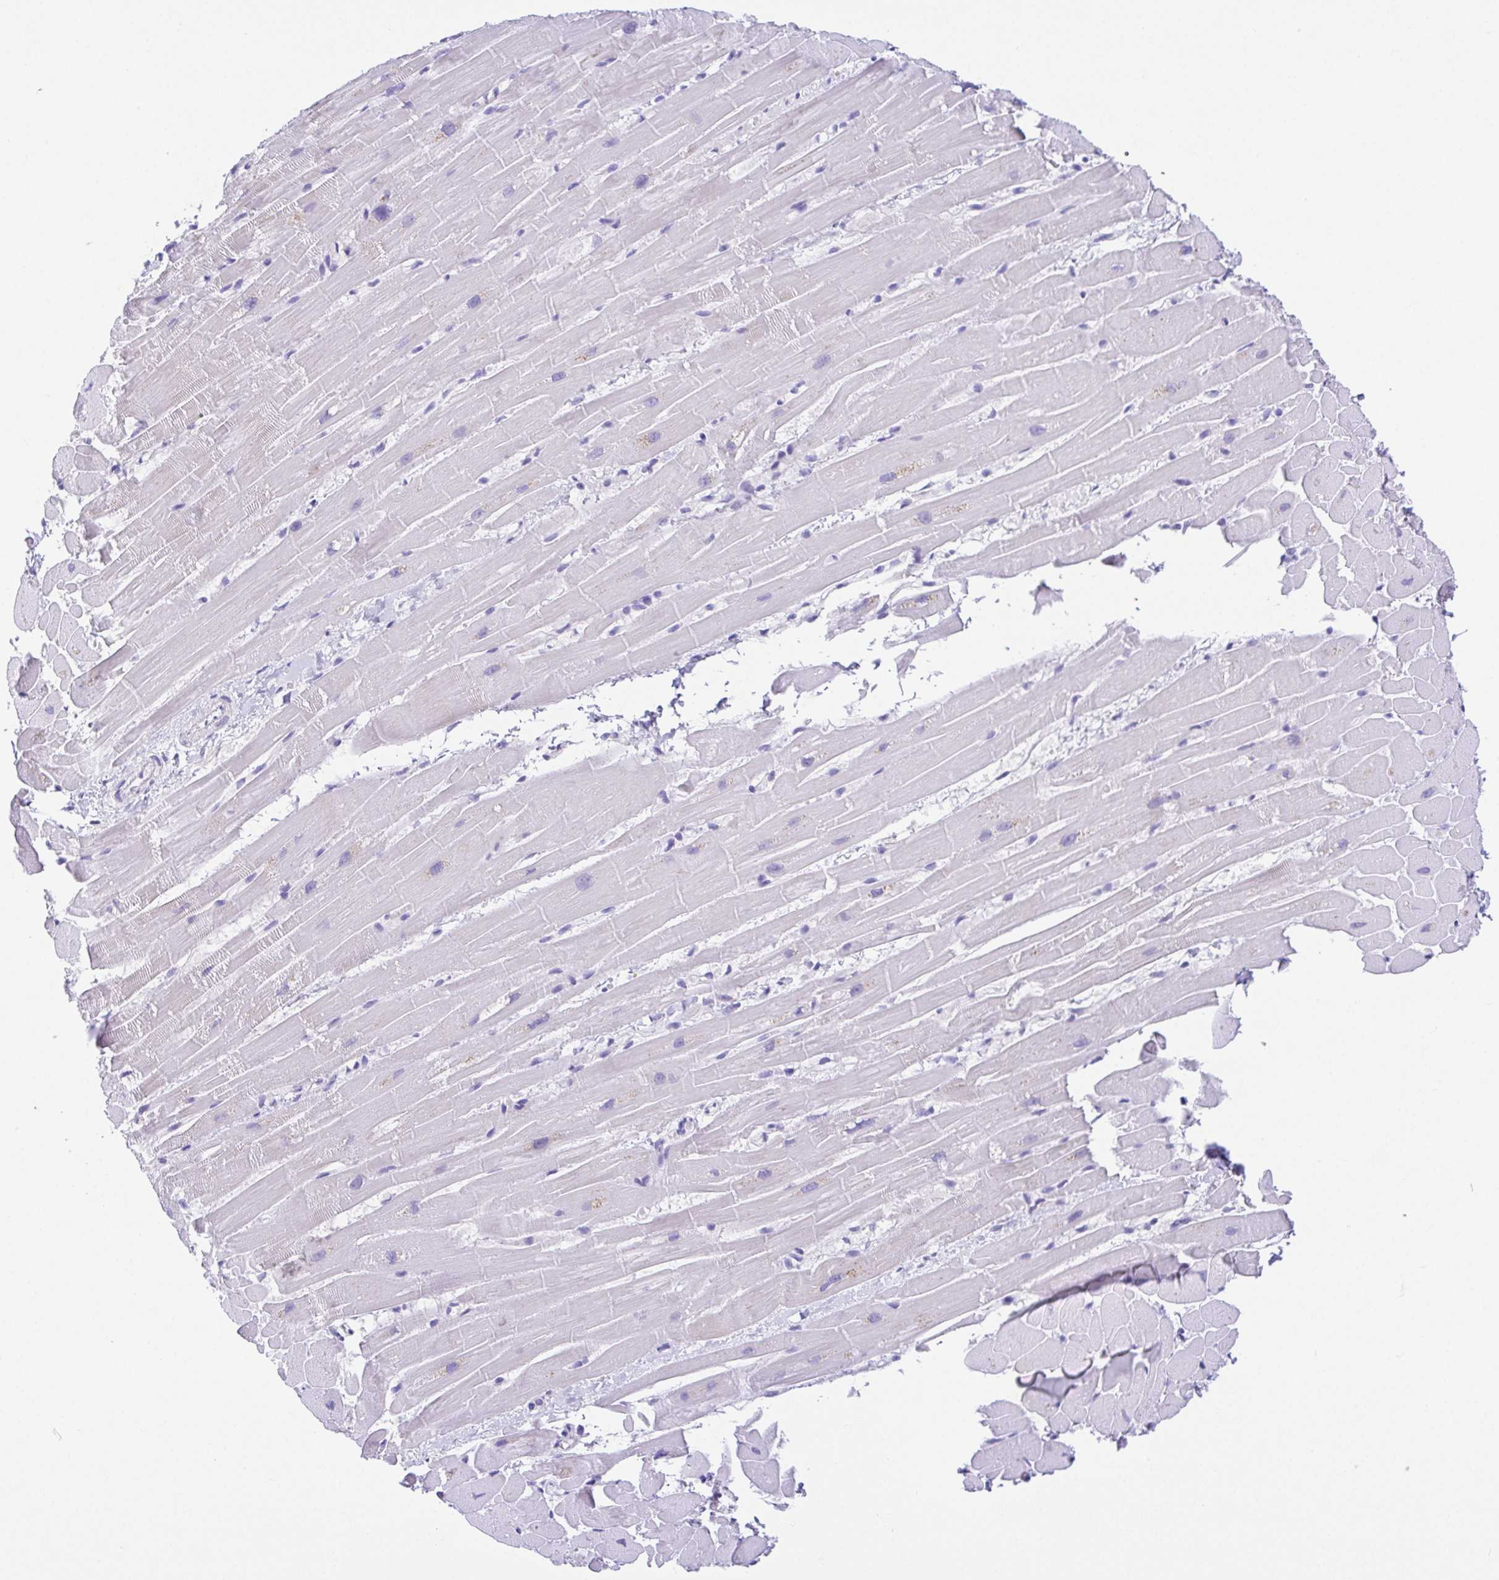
{"staining": {"intensity": "negative", "quantity": "none", "location": "none"}, "tissue": "heart muscle", "cell_type": "Cardiomyocytes", "image_type": "normal", "snomed": [{"axis": "morphology", "description": "Normal tissue, NOS"}, {"axis": "topography", "description": "Heart"}], "caption": "Immunohistochemical staining of unremarkable heart muscle exhibits no significant expression in cardiomyocytes.", "gene": "SPATA4", "patient": {"sex": "male", "age": 37}}